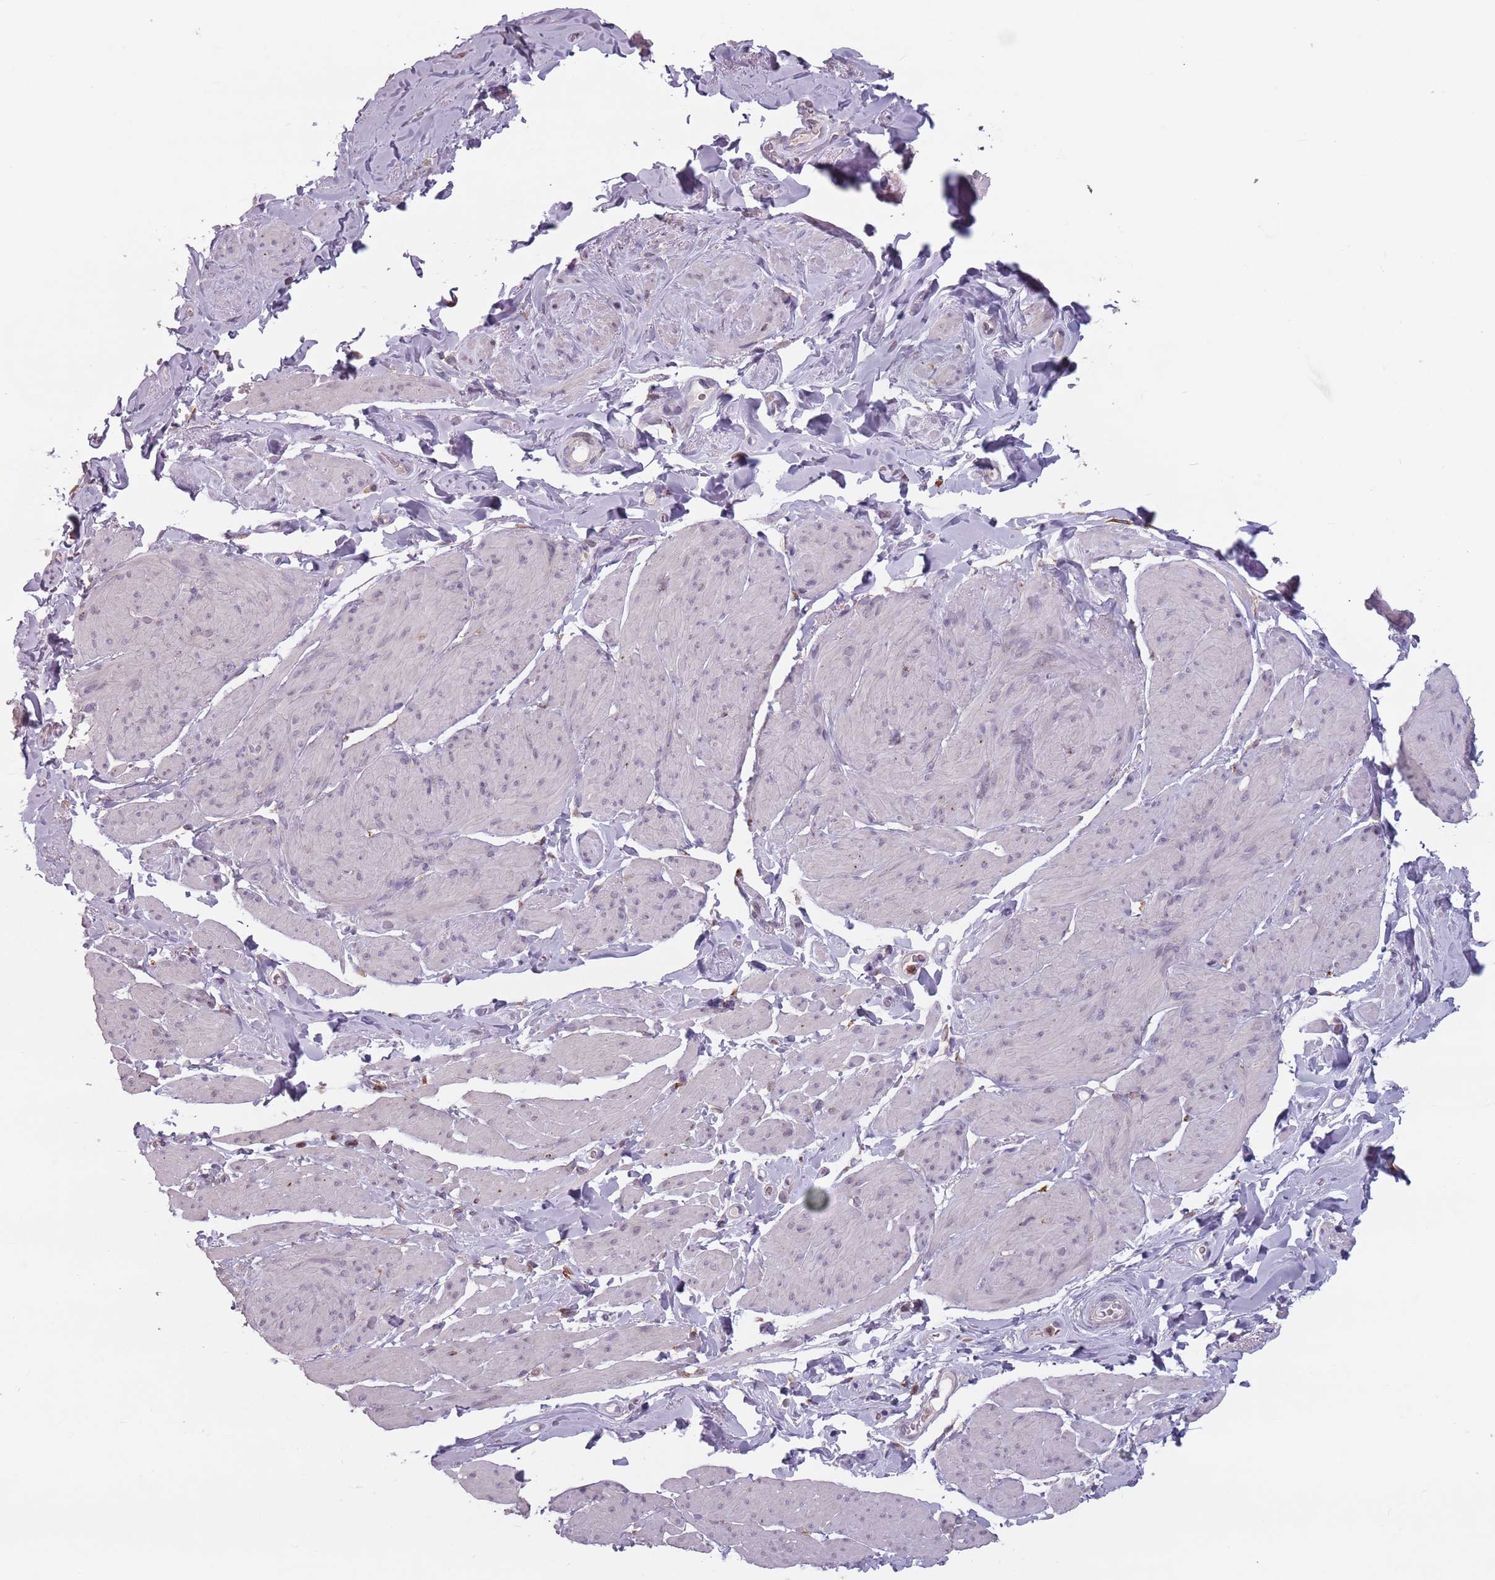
{"staining": {"intensity": "negative", "quantity": "none", "location": "none"}, "tissue": "smooth muscle", "cell_type": "Smooth muscle cells", "image_type": "normal", "snomed": [{"axis": "morphology", "description": "Normal tissue, NOS"}, {"axis": "topography", "description": "Smooth muscle"}, {"axis": "topography", "description": "Peripheral nerve tissue"}], "caption": "Protein analysis of normal smooth muscle exhibits no significant positivity in smooth muscle cells. (IHC, brightfield microscopy, high magnification).", "gene": "RPS9", "patient": {"sex": "male", "age": 69}}